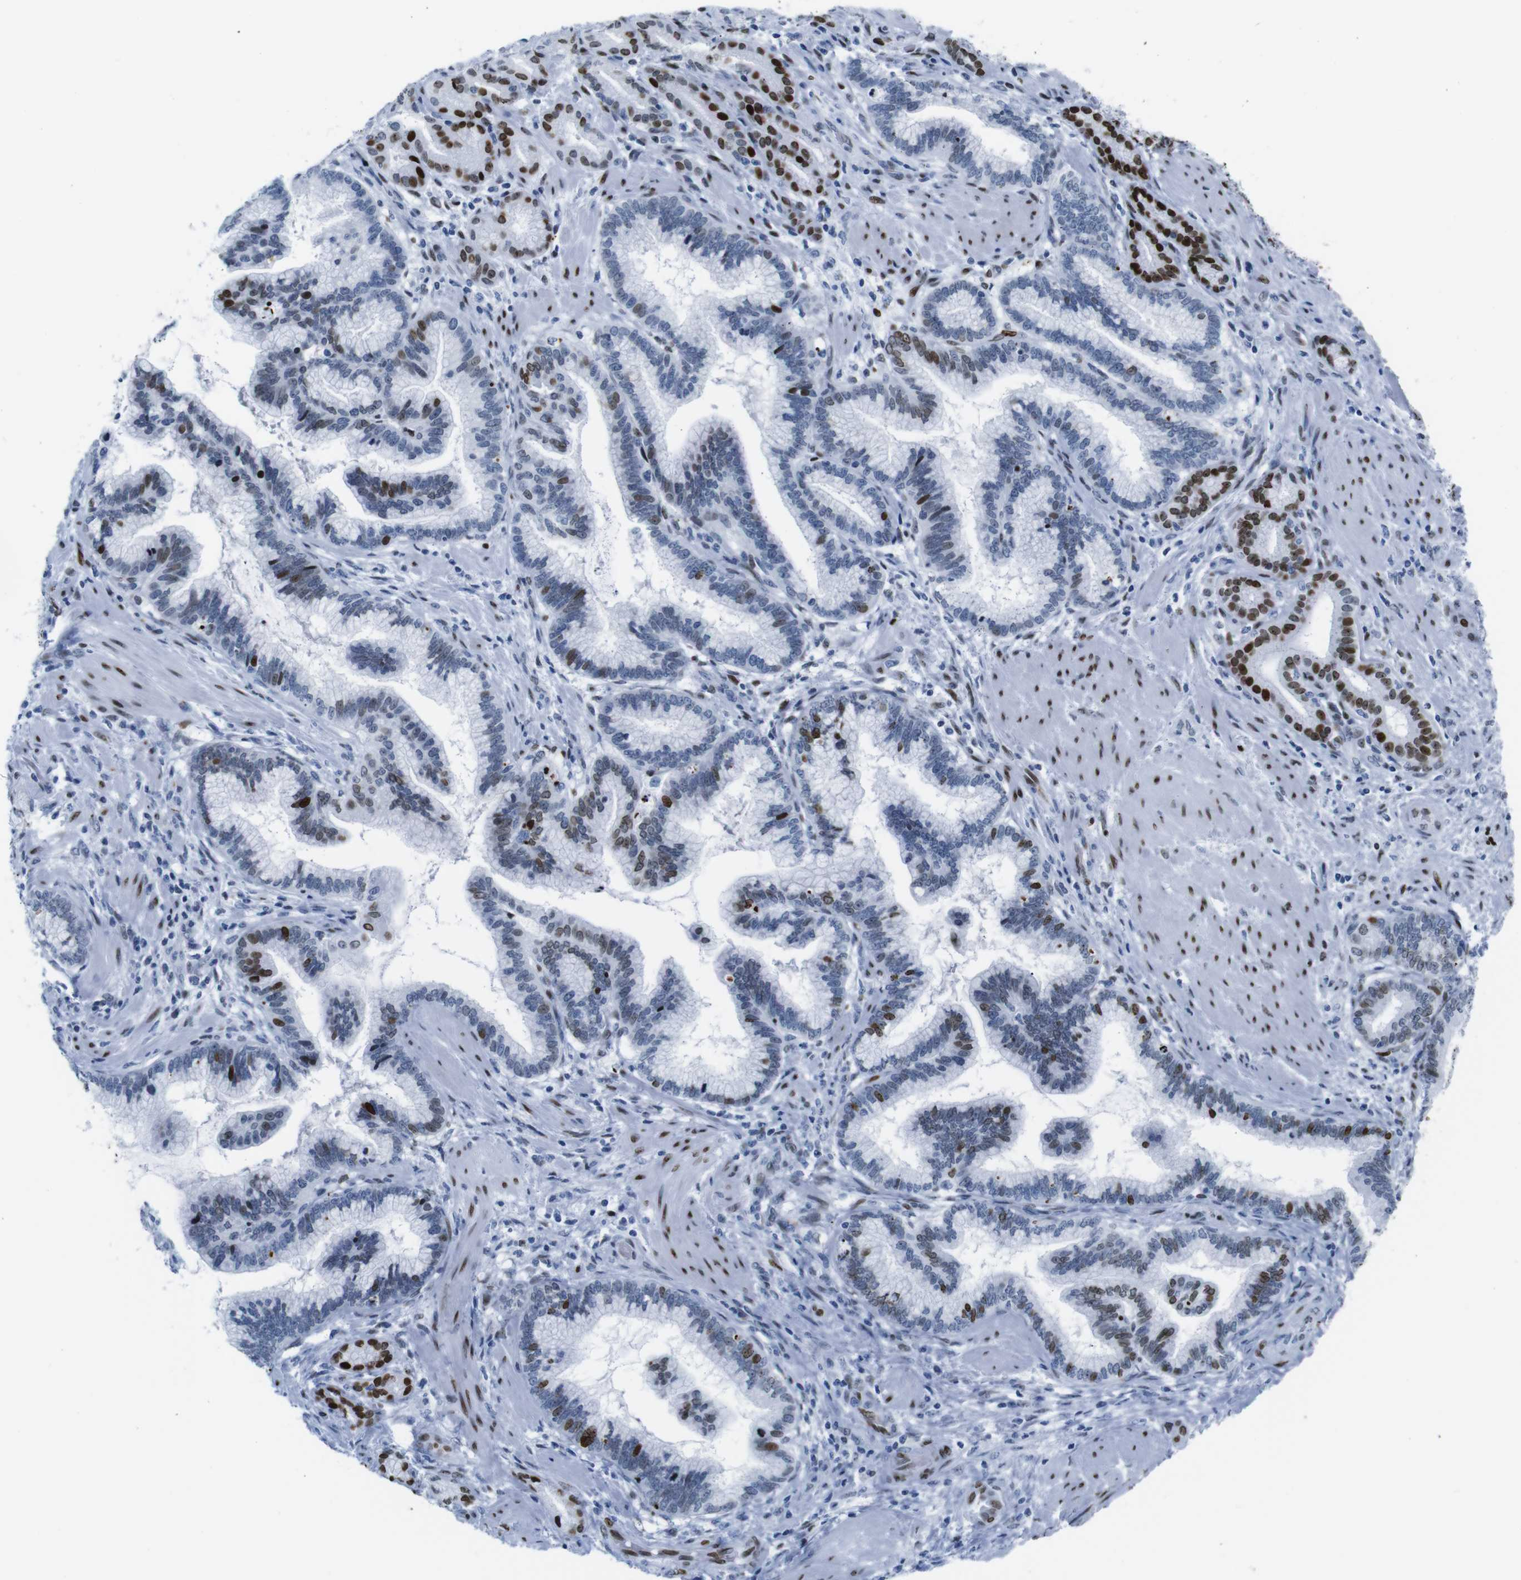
{"staining": {"intensity": "strong", "quantity": "25%-75%", "location": "nuclear"}, "tissue": "pancreatic cancer", "cell_type": "Tumor cells", "image_type": "cancer", "snomed": [{"axis": "morphology", "description": "Adenocarcinoma, NOS"}, {"axis": "topography", "description": "Pancreas"}], "caption": "Human pancreatic cancer stained for a protein (brown) shows strong nuclear positive expression in about 25%-75% of tumor cells.", "gene": "NPIPB15", "patient": {"sex": "female", "age": 64}}